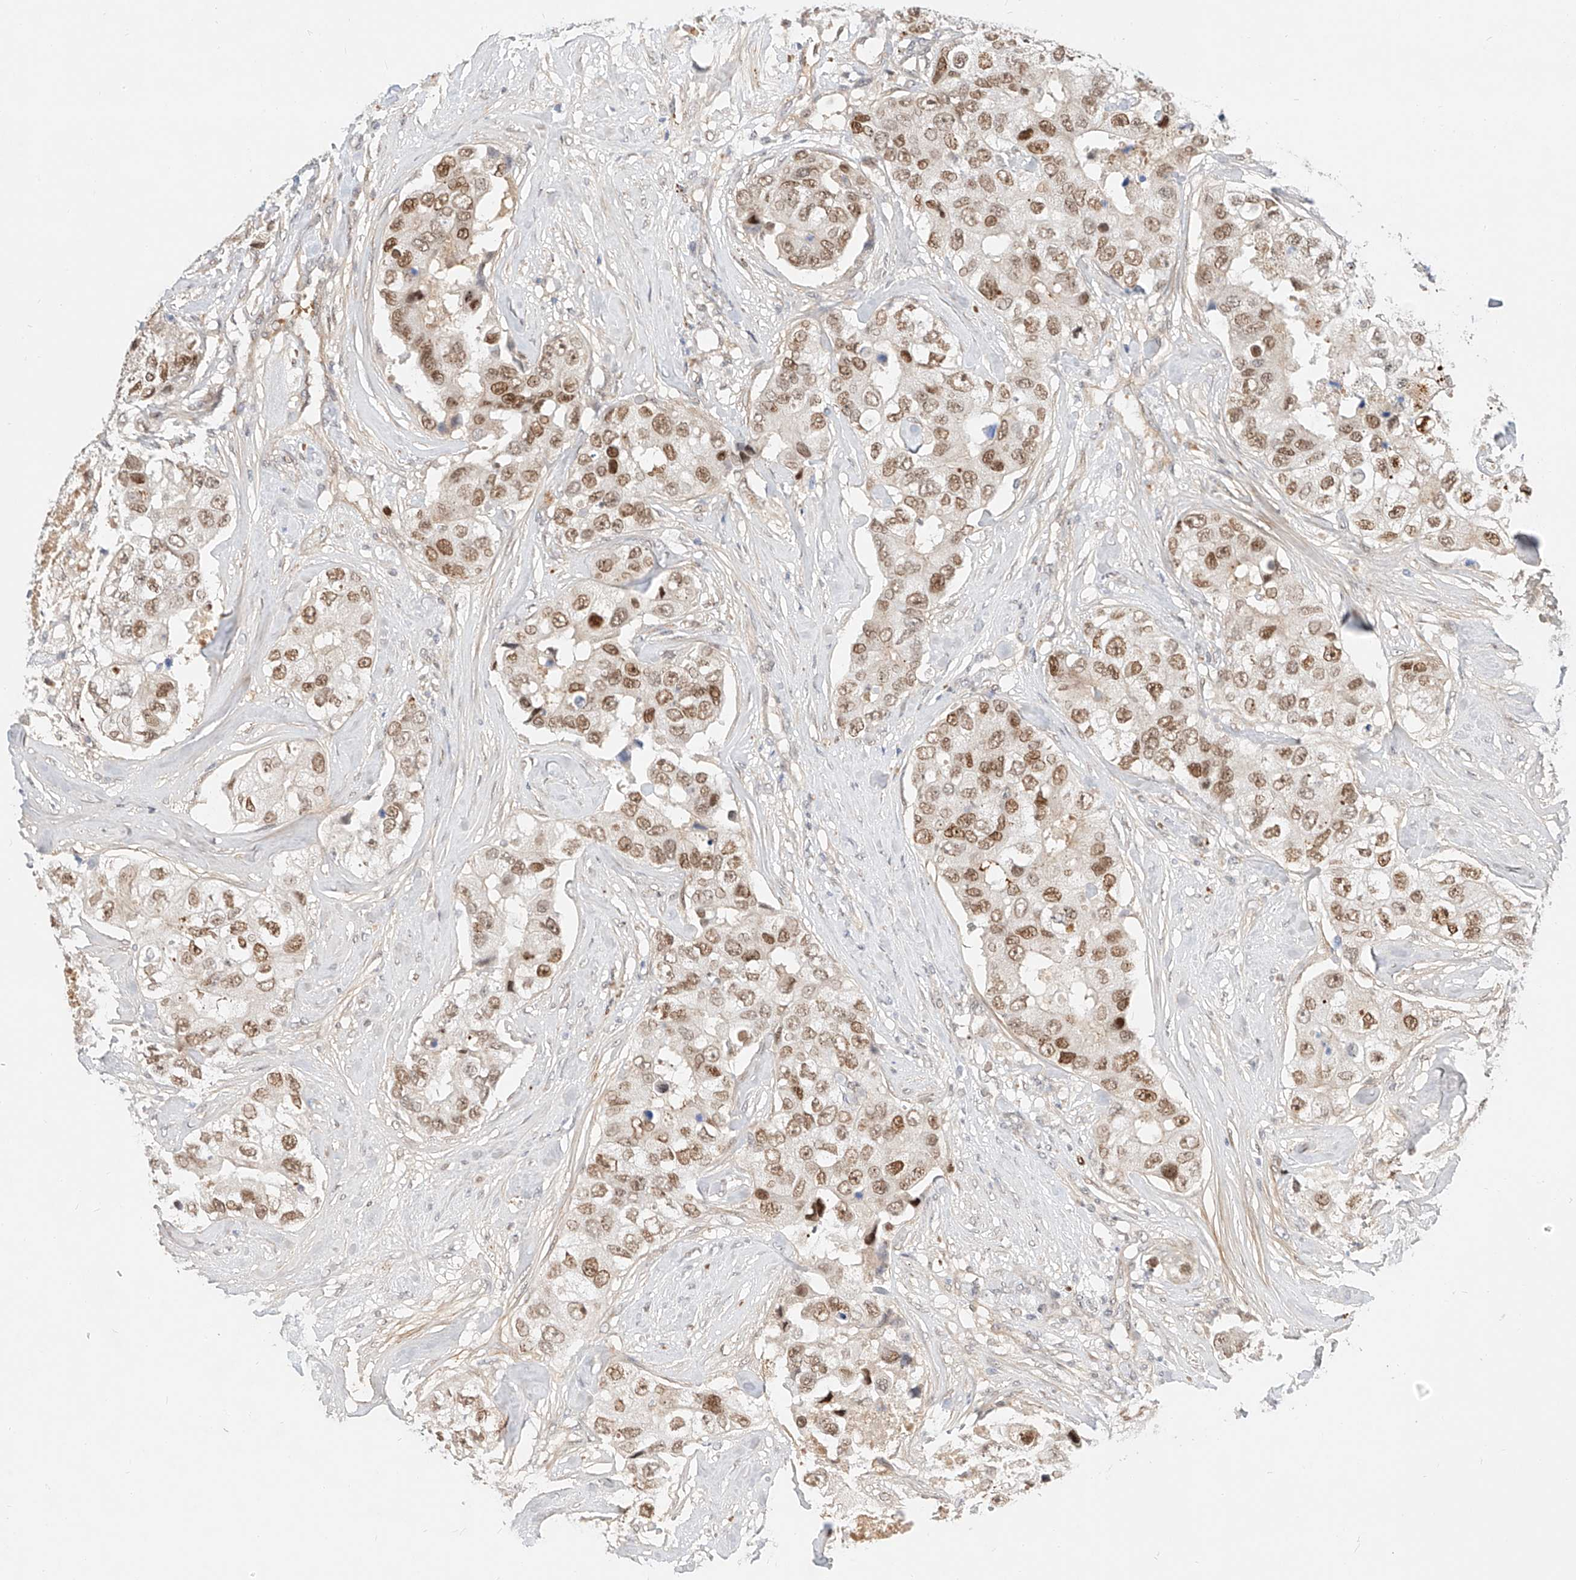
{"staining": {"intensity": "moderate", "quantity": ">75%", "location": "nuclear"}, "tissue": "breast cancer", "cell_type": "Tumor cells", "image_type": "cancer", "snomed": [{"axis": "morphology", "description": "Duct carcinoma"}, {"axis": "topography", "description": "Breast"}], "caption": "The immunohistochemical stain shows moderate nuclear positivity in tumor cells of breast intraductal carcinoma tissue. Nuclei are stained in blue.", "gene": "CBX8", "patient": {"sex": "female", "age": 62}}